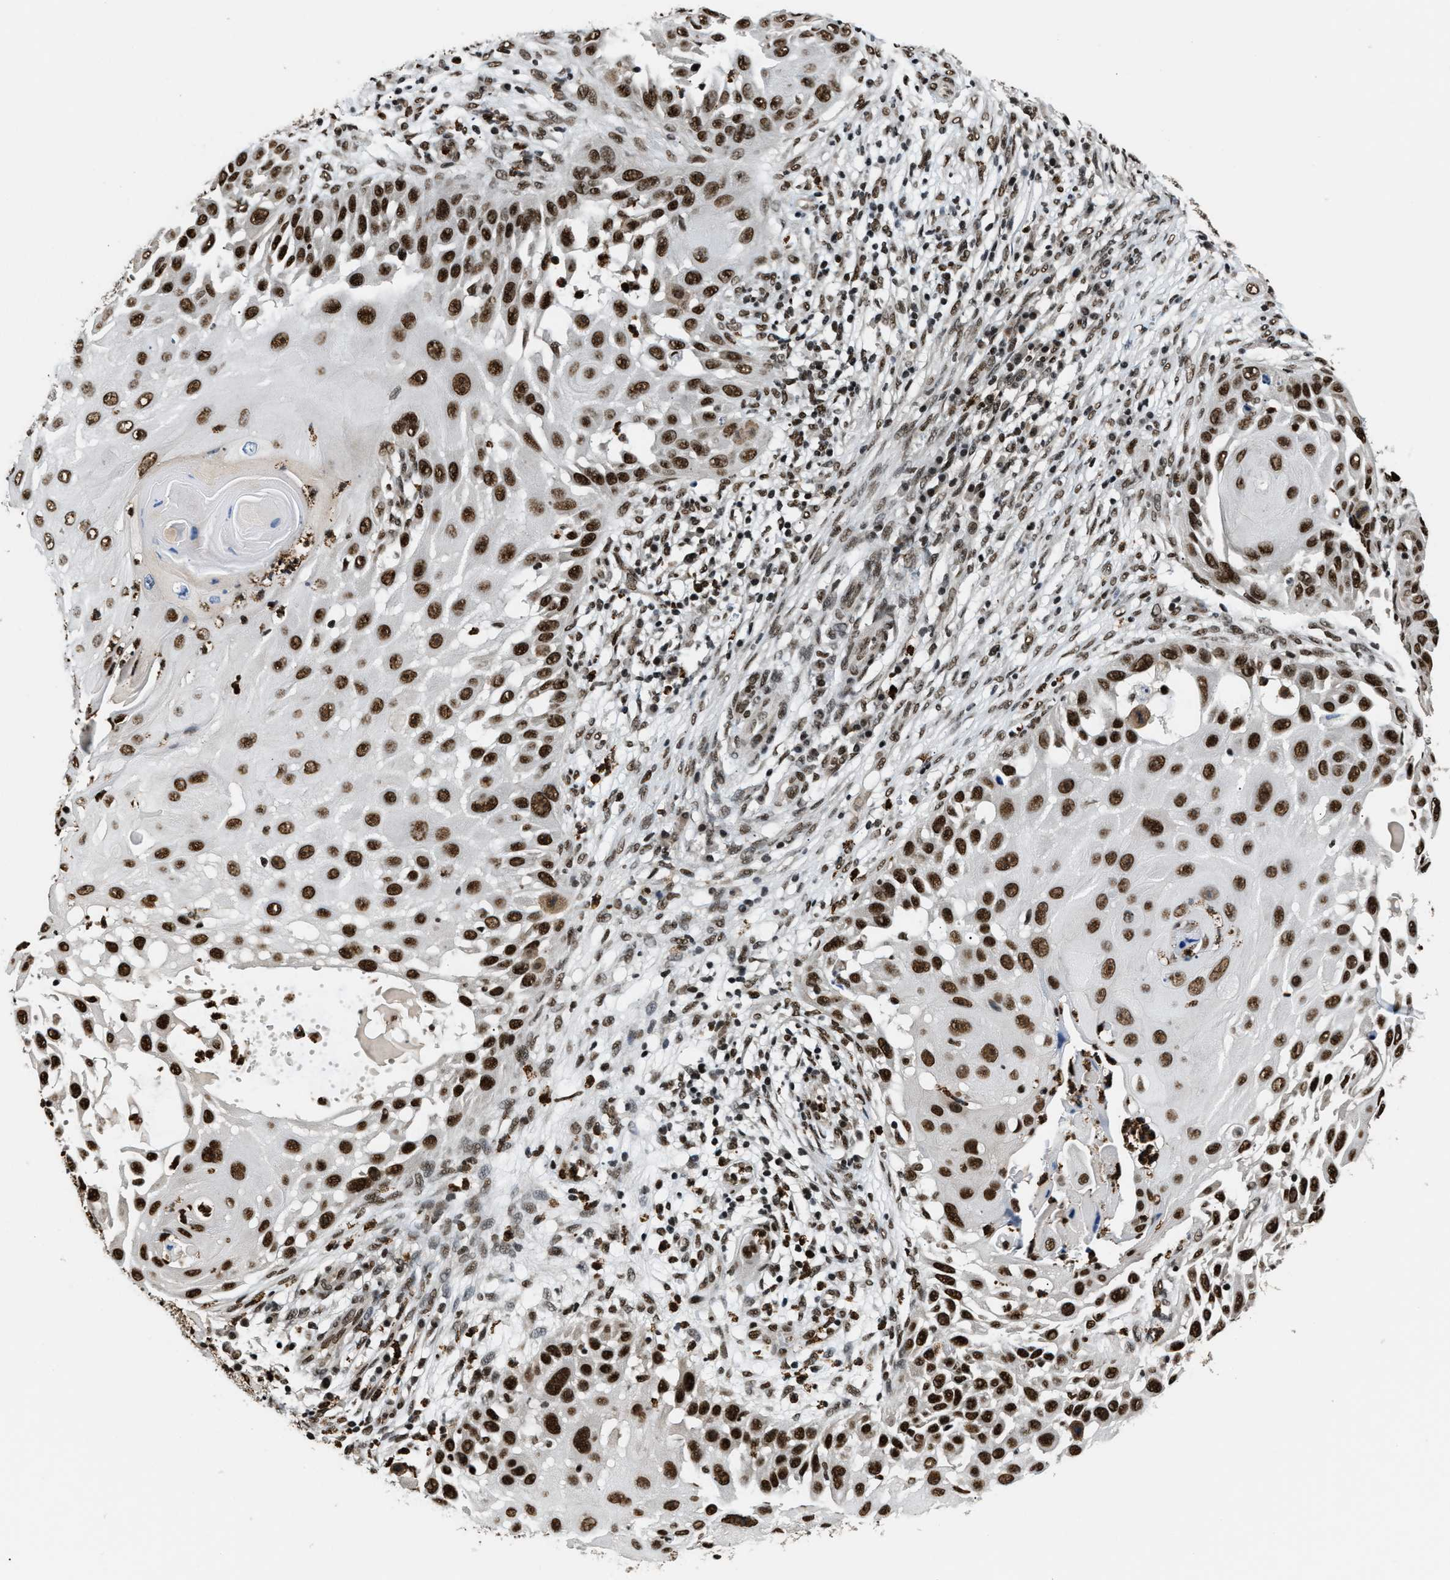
{"staining": {"intensity": "strong", "quantity": ">75%", "location": "nuclear"}, "tissue": "skin cancer", "cell_type": "Tumor cells", "image_type": "cancer", "snomed": [{"axis": "morphology", "description": "Squamous cell carcinoma, NOS"}, {"axis": "topography", "description": "Skin"}], "caption": "This histopathology image shows IHC staining of human skin cancer (squamous cell carcinoma), with high strong nuclear staining in about >75% of tumor cells.", "gene": "CCNDBP1", "patient": {"sex": "female", "age": 44}}